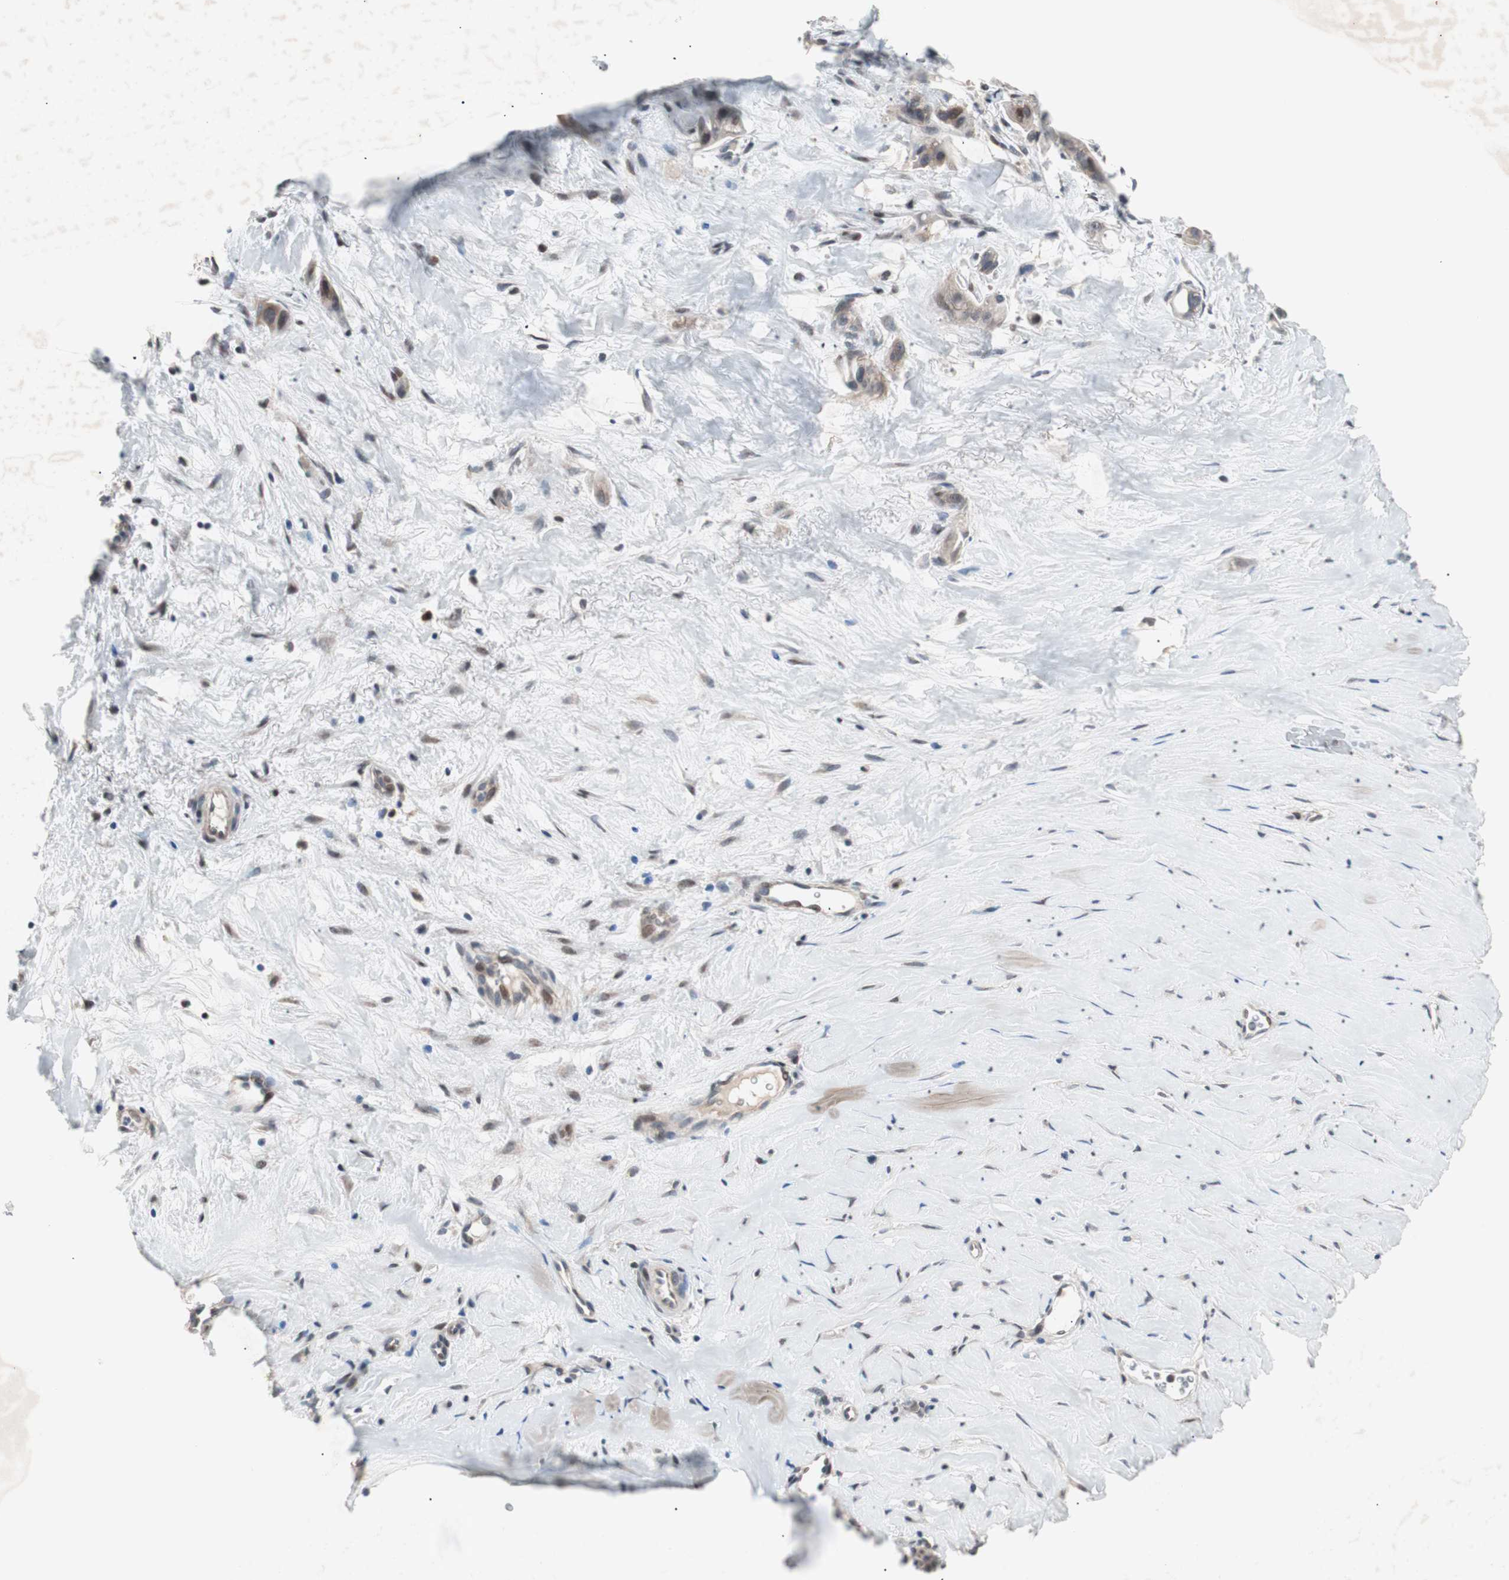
{"staining": {"intensity": "weak", "quantity": "<25%", "location": "cytoplasmic/membranous,nuclear"}, "tissue": "liver cancer", "cell_type": "Tumor cells", "image_type": "cancer", "snomed": [{"axis": "morphology", "description": "Cholangiocarcinoma"}, {"axis": "topography", "description": "Liver"}], "caption": "An image of liver cancer (cholangiocarcinoma) stained for a protein displays no brown staining in tumor cells.", "gene": "POLH", "patient": {"sex": "female", "age": 65}}